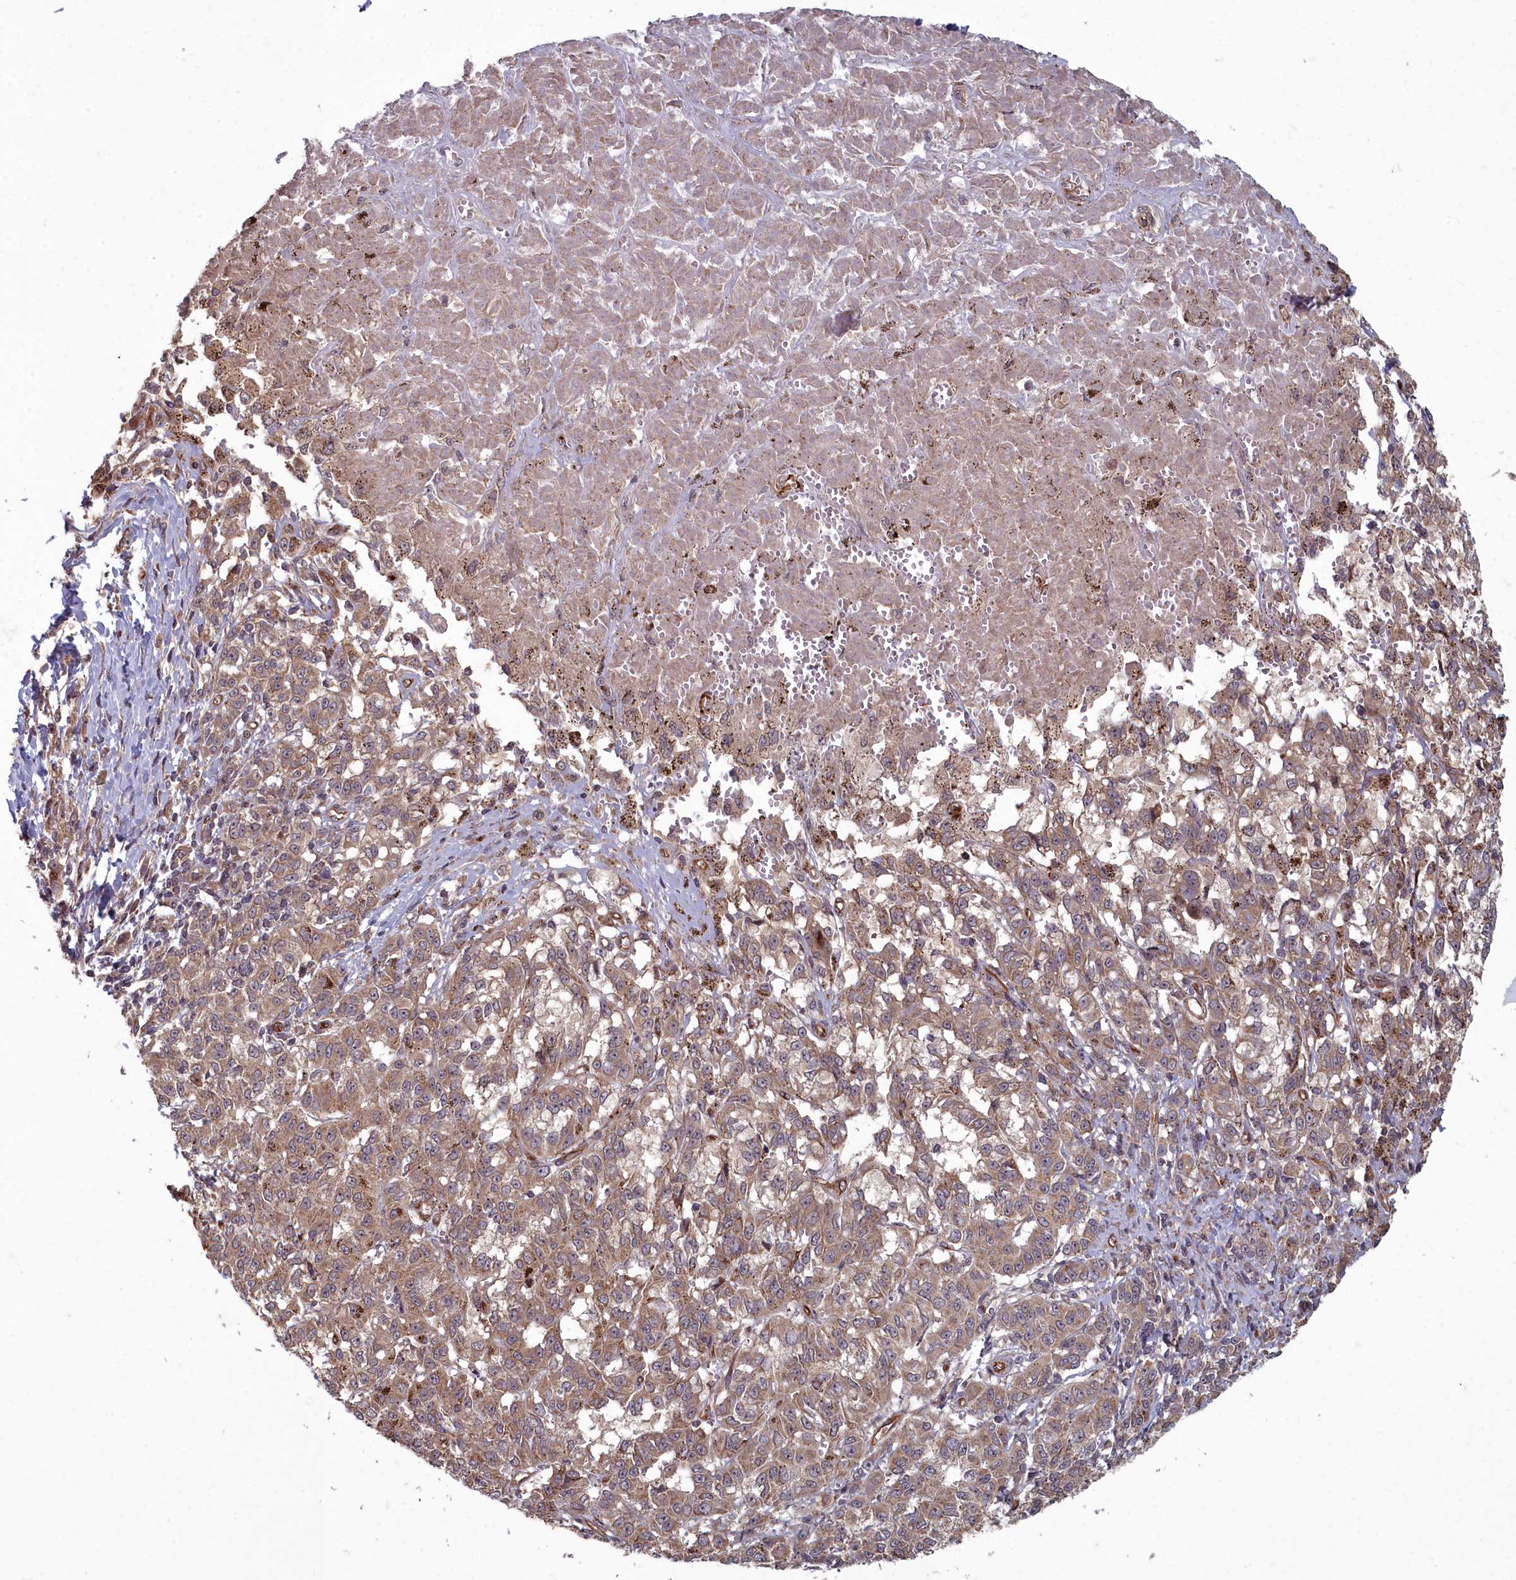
{"staining": {"intensity": "moderate", "quantity": ">75%", "location": "cytoplasmic/membranous"}, "tissue": "melanoma", "cell_type": "Tumor cells", "image_type": "cancer", "snomed": [{"axis": "morphology", "description": "Malignant melanoma, NOS"}, {"axis": "topography", "description": "Skin"}], "caption": "Malignant melanoma tissue displays moderate cytoplasmic/membranous positivity in about >75% of tumor cells (brown staining indicates protein expression, while blue staining denotes nuclei).", "gene": "TSPYL4", "patient": {"sex": "female", "age": 72}}